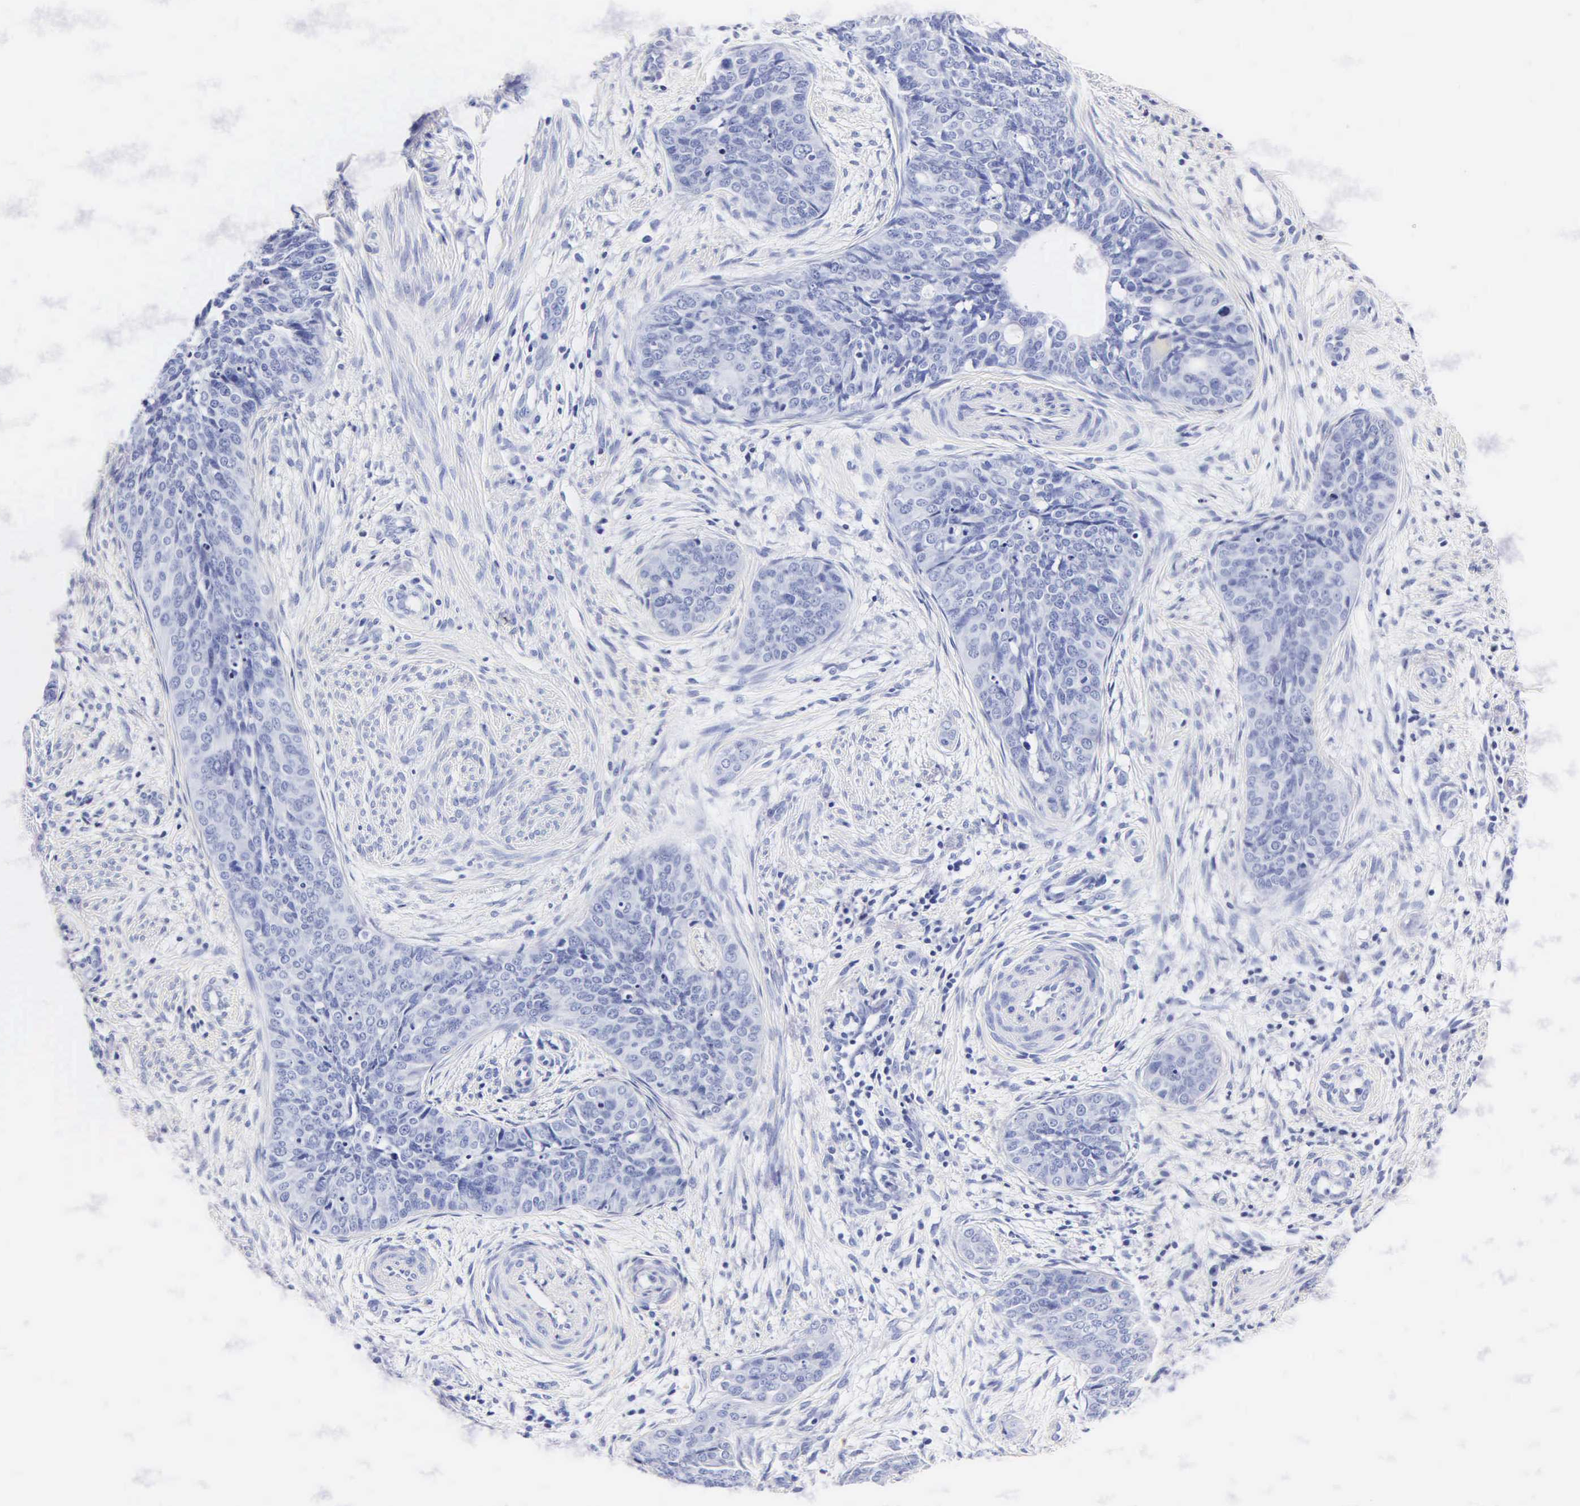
{"staining": {"intensity": "negative", "quantity": "none", "location": "none"}, "tissue": "cervical cancer", "cell_type": "Tumor cells", "image_type": "cancer", "snomed": [{"axis": "morphology", "description": "Squamous cell carcinoma, NOS"}, {"axis": "topography", "description": "Cervix"}], "caption": "There is no significant staining in tumor cells of cervical squamous cell carcinoma.", "gene": "MB", "patient": {"sex": "female", "age": 34}}